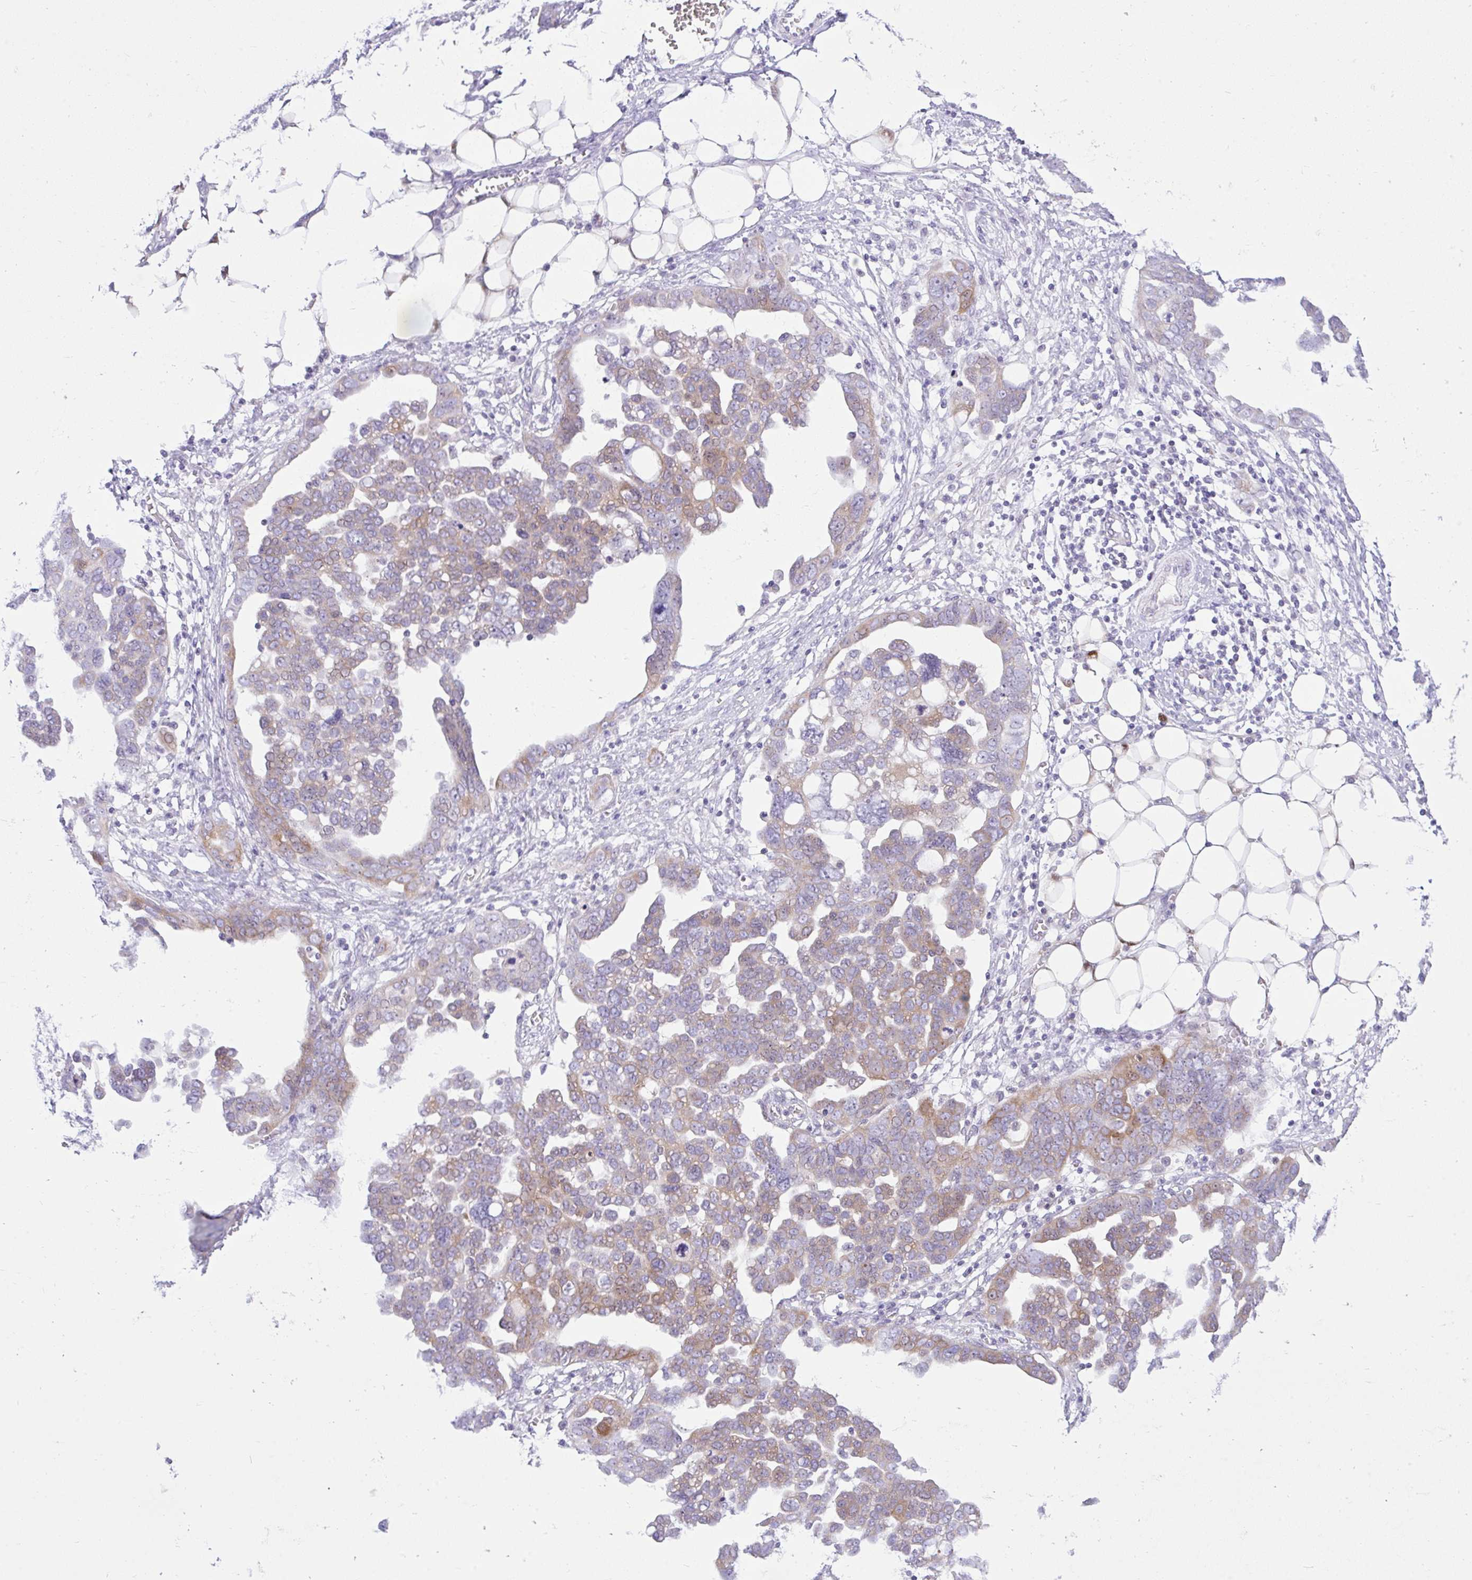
{"staining": {"intensity": "moderate", "quantity": "<25%", "location": "cytoplasmic/membranous"}, "tissue": "ovarian cancer", "cell_type": "Tumor cells", "image_type": "cancer", "snomed": [{"axis": "morphology", "description": "Cystadenocarcinoma, serous, NOS"}, {"axis": "topography", "description": "Ovary"}], "caption": "Human serous cystadenocarcinoma (ovarian) stained with a protein marker exhibits moderate staining in tumor cells.", "gene": "ZNF101", "patient": {"sex": "female", "age": 59}}